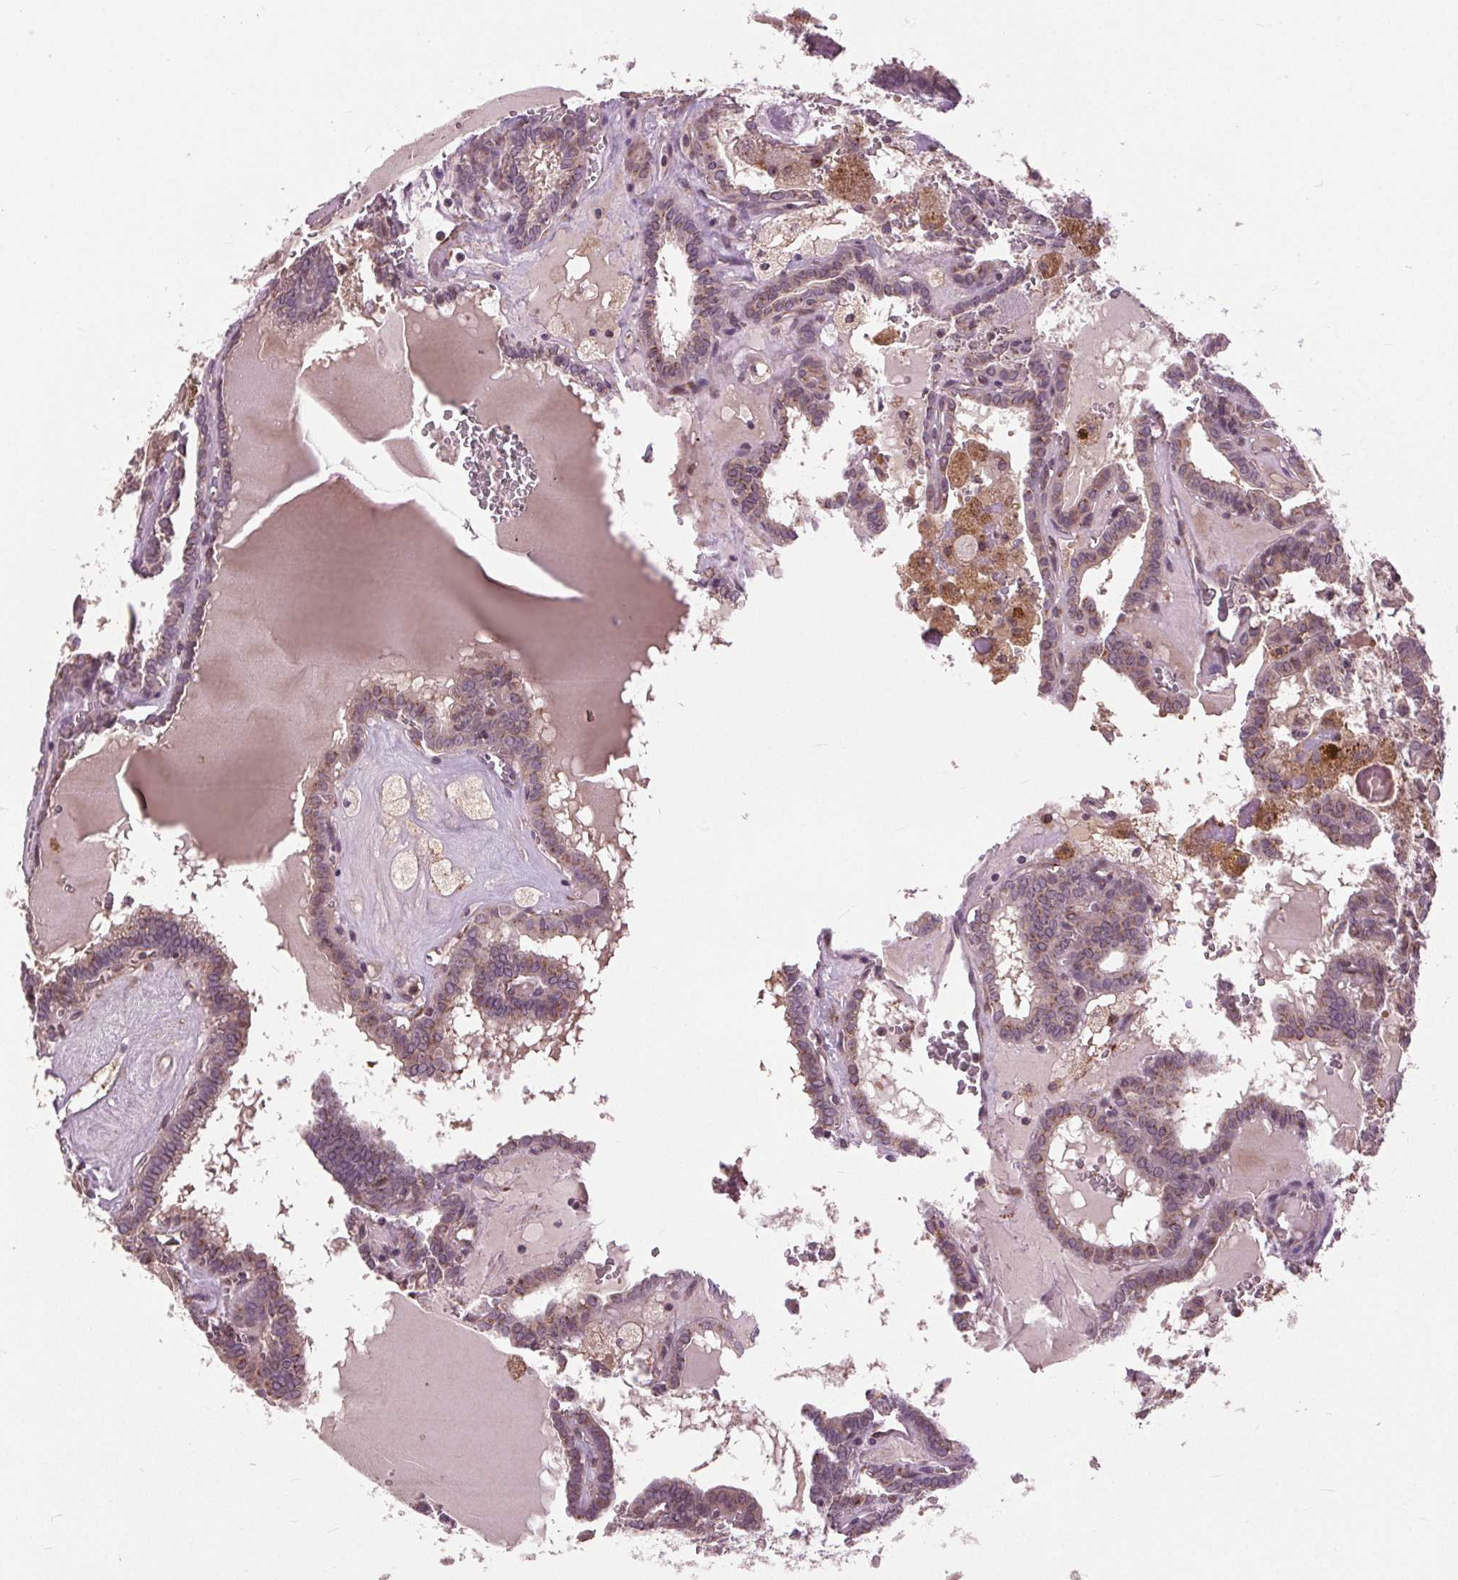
{"staining": {"intensity": "weak", "quantity": ">75%", "location": "cytoplasmic/membranous"}, "tissue": "thyroid cancer", "cell_type": "Tumor cells", "image_type": "cancer", "snomed": [{"axis": "morphology", "description": "Papillary adenocarcinoma, NOS"}, {"axis": "topography", "description": "Thyroid gland"}], "caption": "This image shows immunohistochemistry (IHC) staining of human thyroid cancer, with low weak cytoplasmic/membranous expression in approximately >75% of tumor cells.", "gene": "BSDC1", "patient": {"sex": "female", "age": 39}}